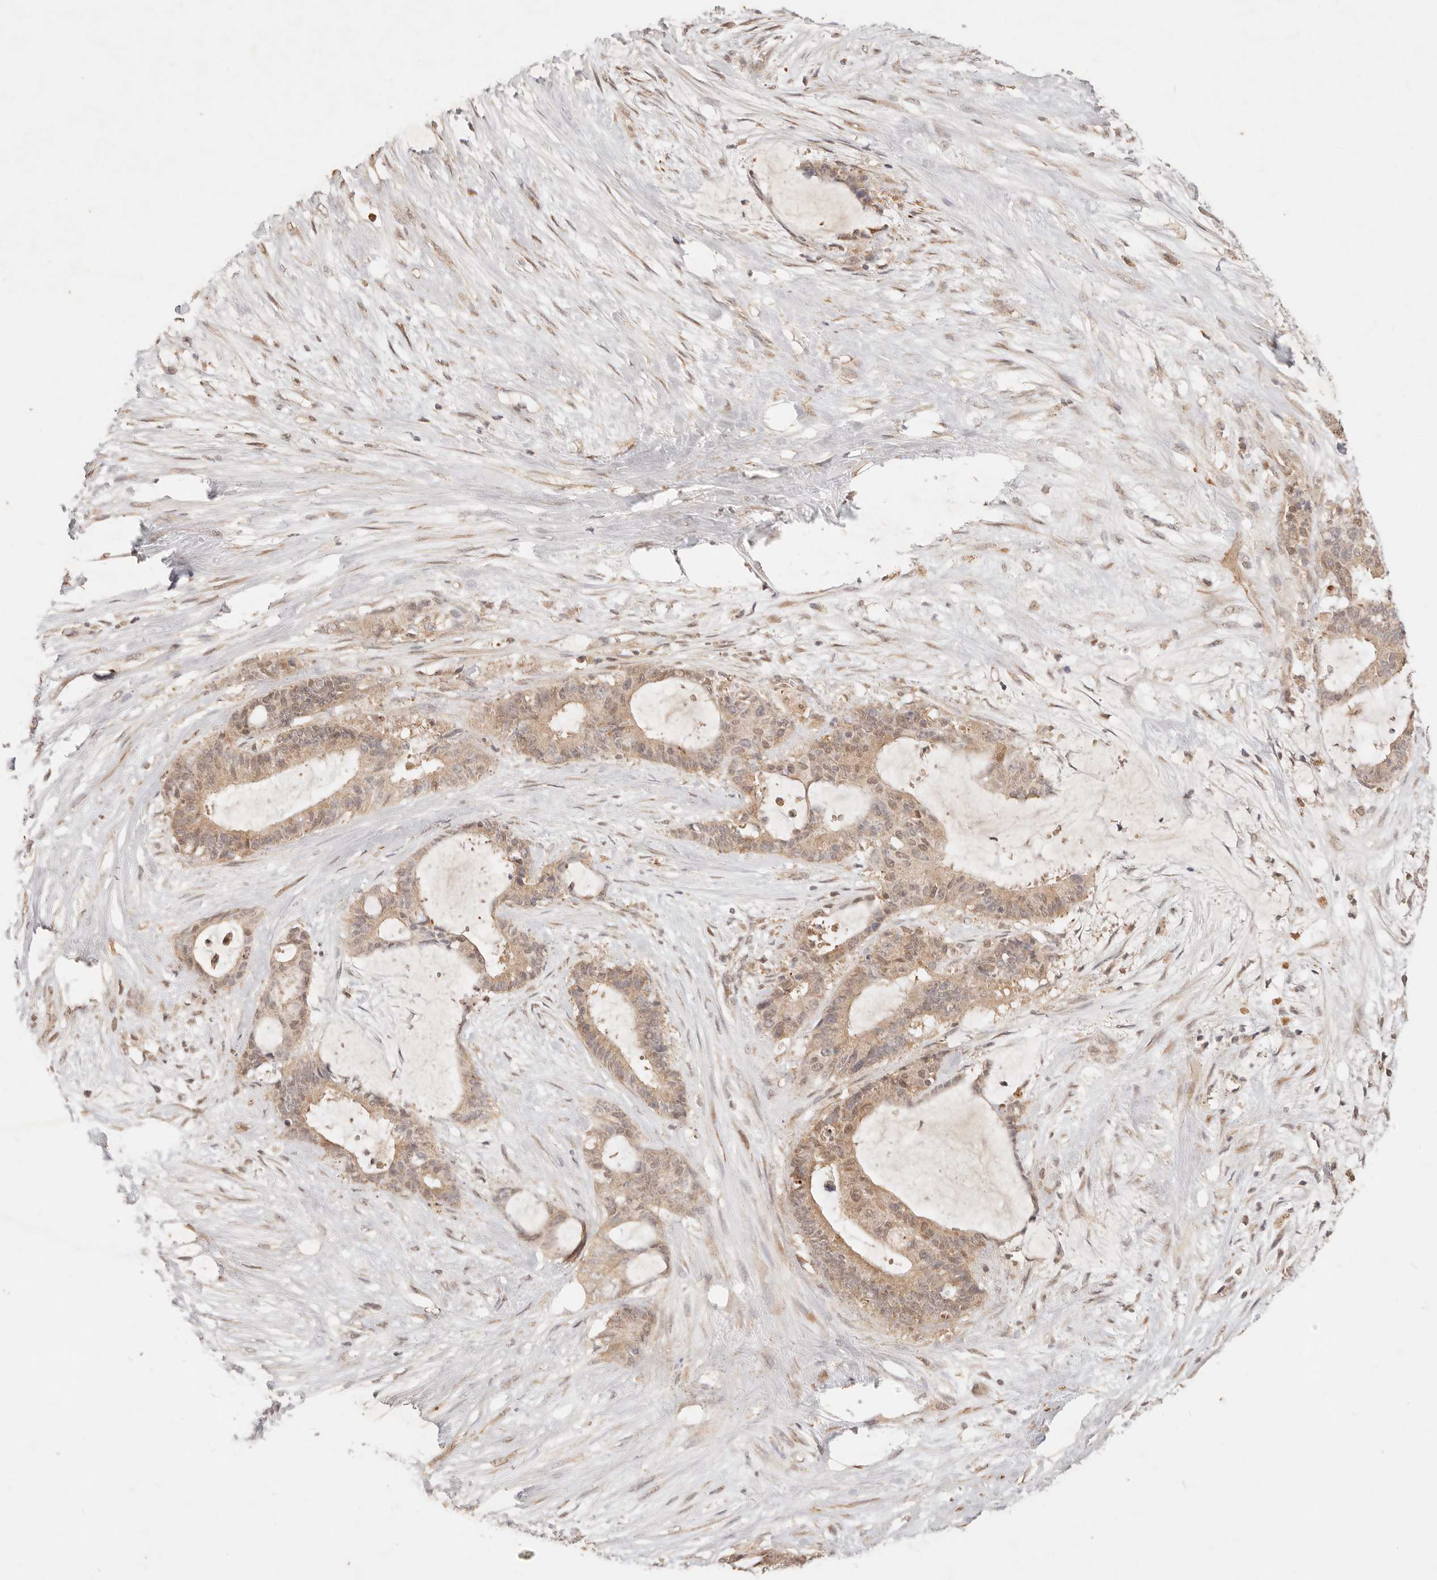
{"staining": {"intensity": "moderate", "quantity": ">75%", "location": "cytoplasmic/membranous,nuclear"}, "tissue": "liver cancer", "cell_type": "Tumor cells", "image_type": "cancer", "snomed": [{"axis": "morphology", "description": "Normal tissue, NOS"}, {"axis": "morphology", "description": "Cholangiocarcinoma"}, {"axis": "topography", "description": "Liver"}, {"axis": "topography", "description": "Peripheral nerve tissue"}], "caption": "Cholangiocarcinoma (liver) was stained to show a protein in brown. There is medium levels of moderate cytoplasmic/membranous and nuclear staining in approximately >75% of tumor cells.", "gene": "TRIM11", "patient": {"sex": "female", "age": 73}}